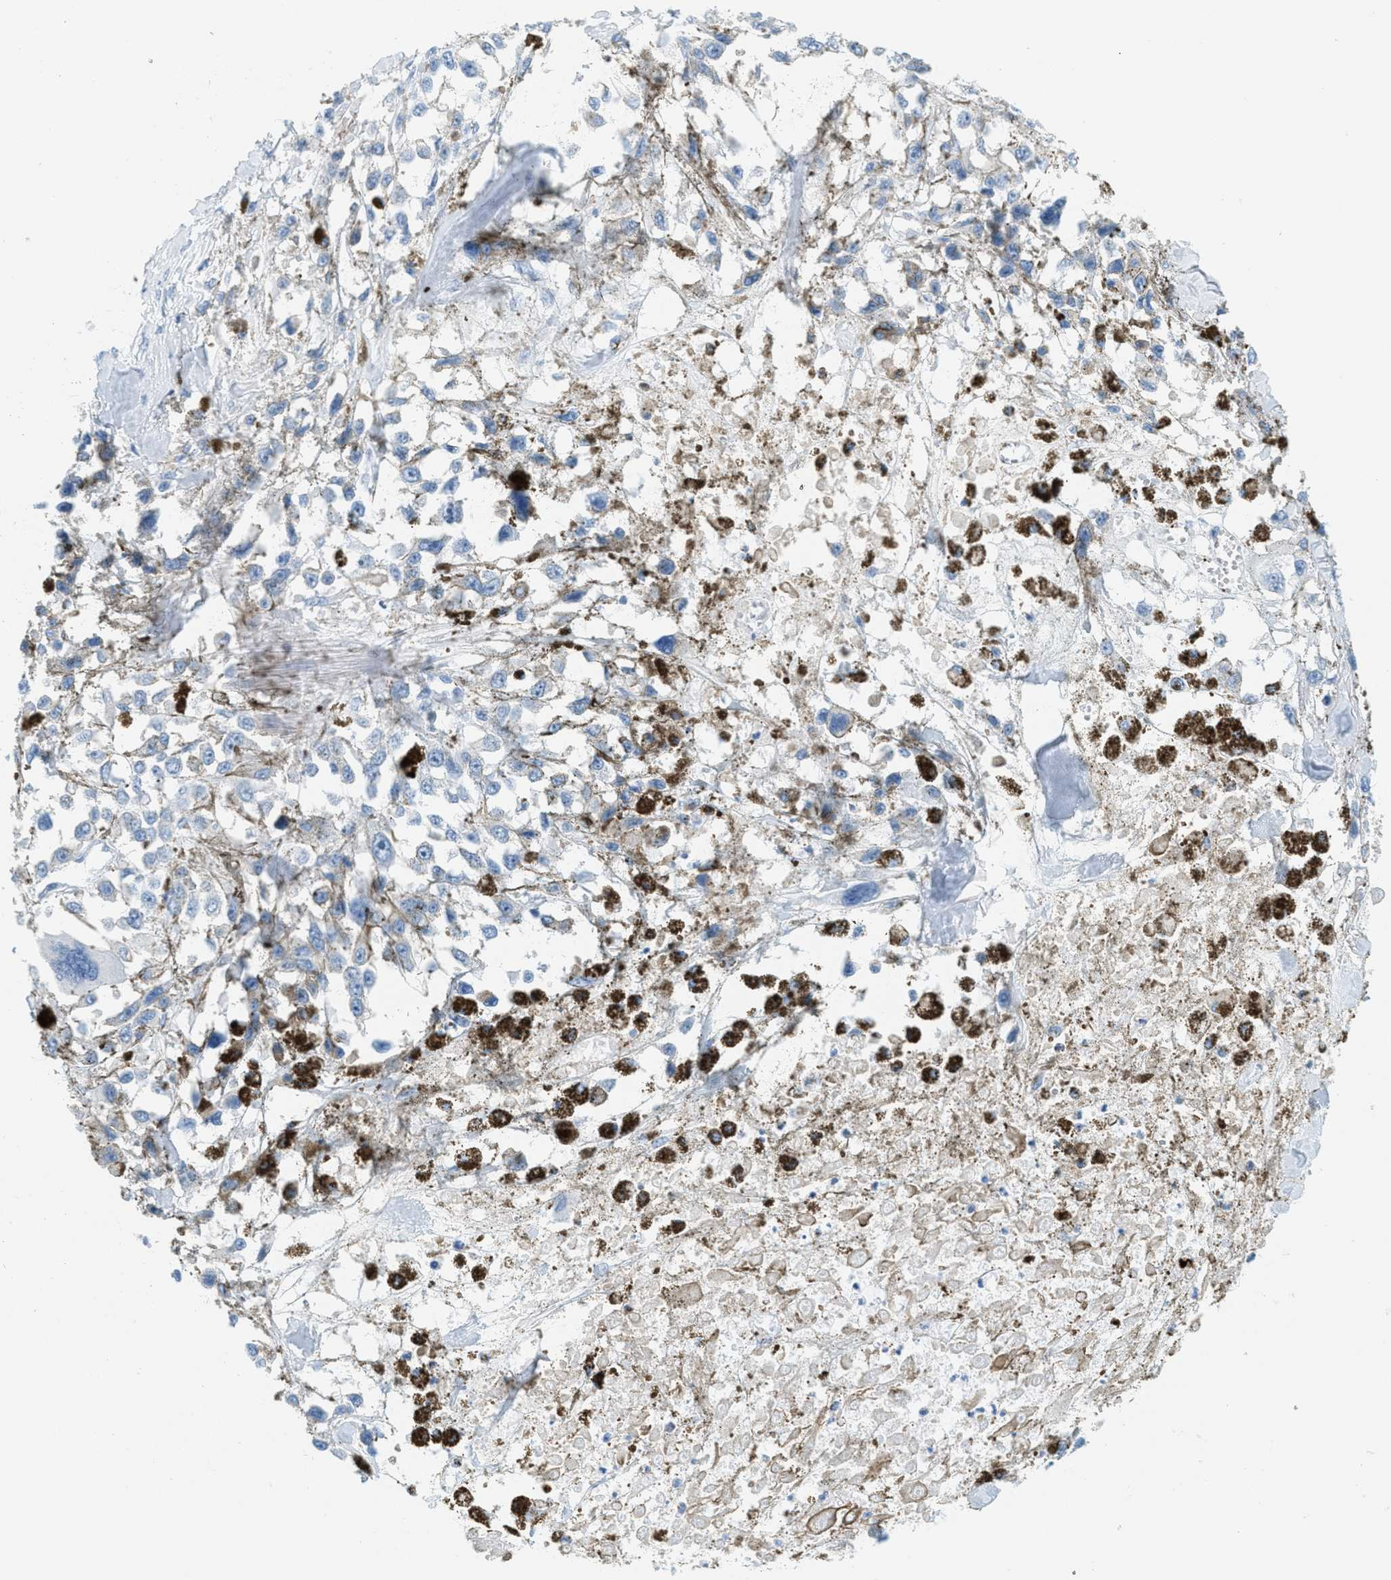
{"staining": {"intensity": "negative", "quantity": "none", "location": "none"}, "tissue": "melanoma", "cell_type": "Tumor cells", "image_type": "cancer", "snomed": [{"axis": "morphology", "description": "Malignant melanoma, Metastatic site"}, {"axis": "topography", "description": "Lymph node"}], "caption": "IHC micrograph of neoplastic tissue: human melanoma stained with DAB (3,3'-diaminobenzidine) exhibits no significant protein positivity in tumor cells.", "gene": "PPBP", "patient": {"sex": "male", "age": 59}}